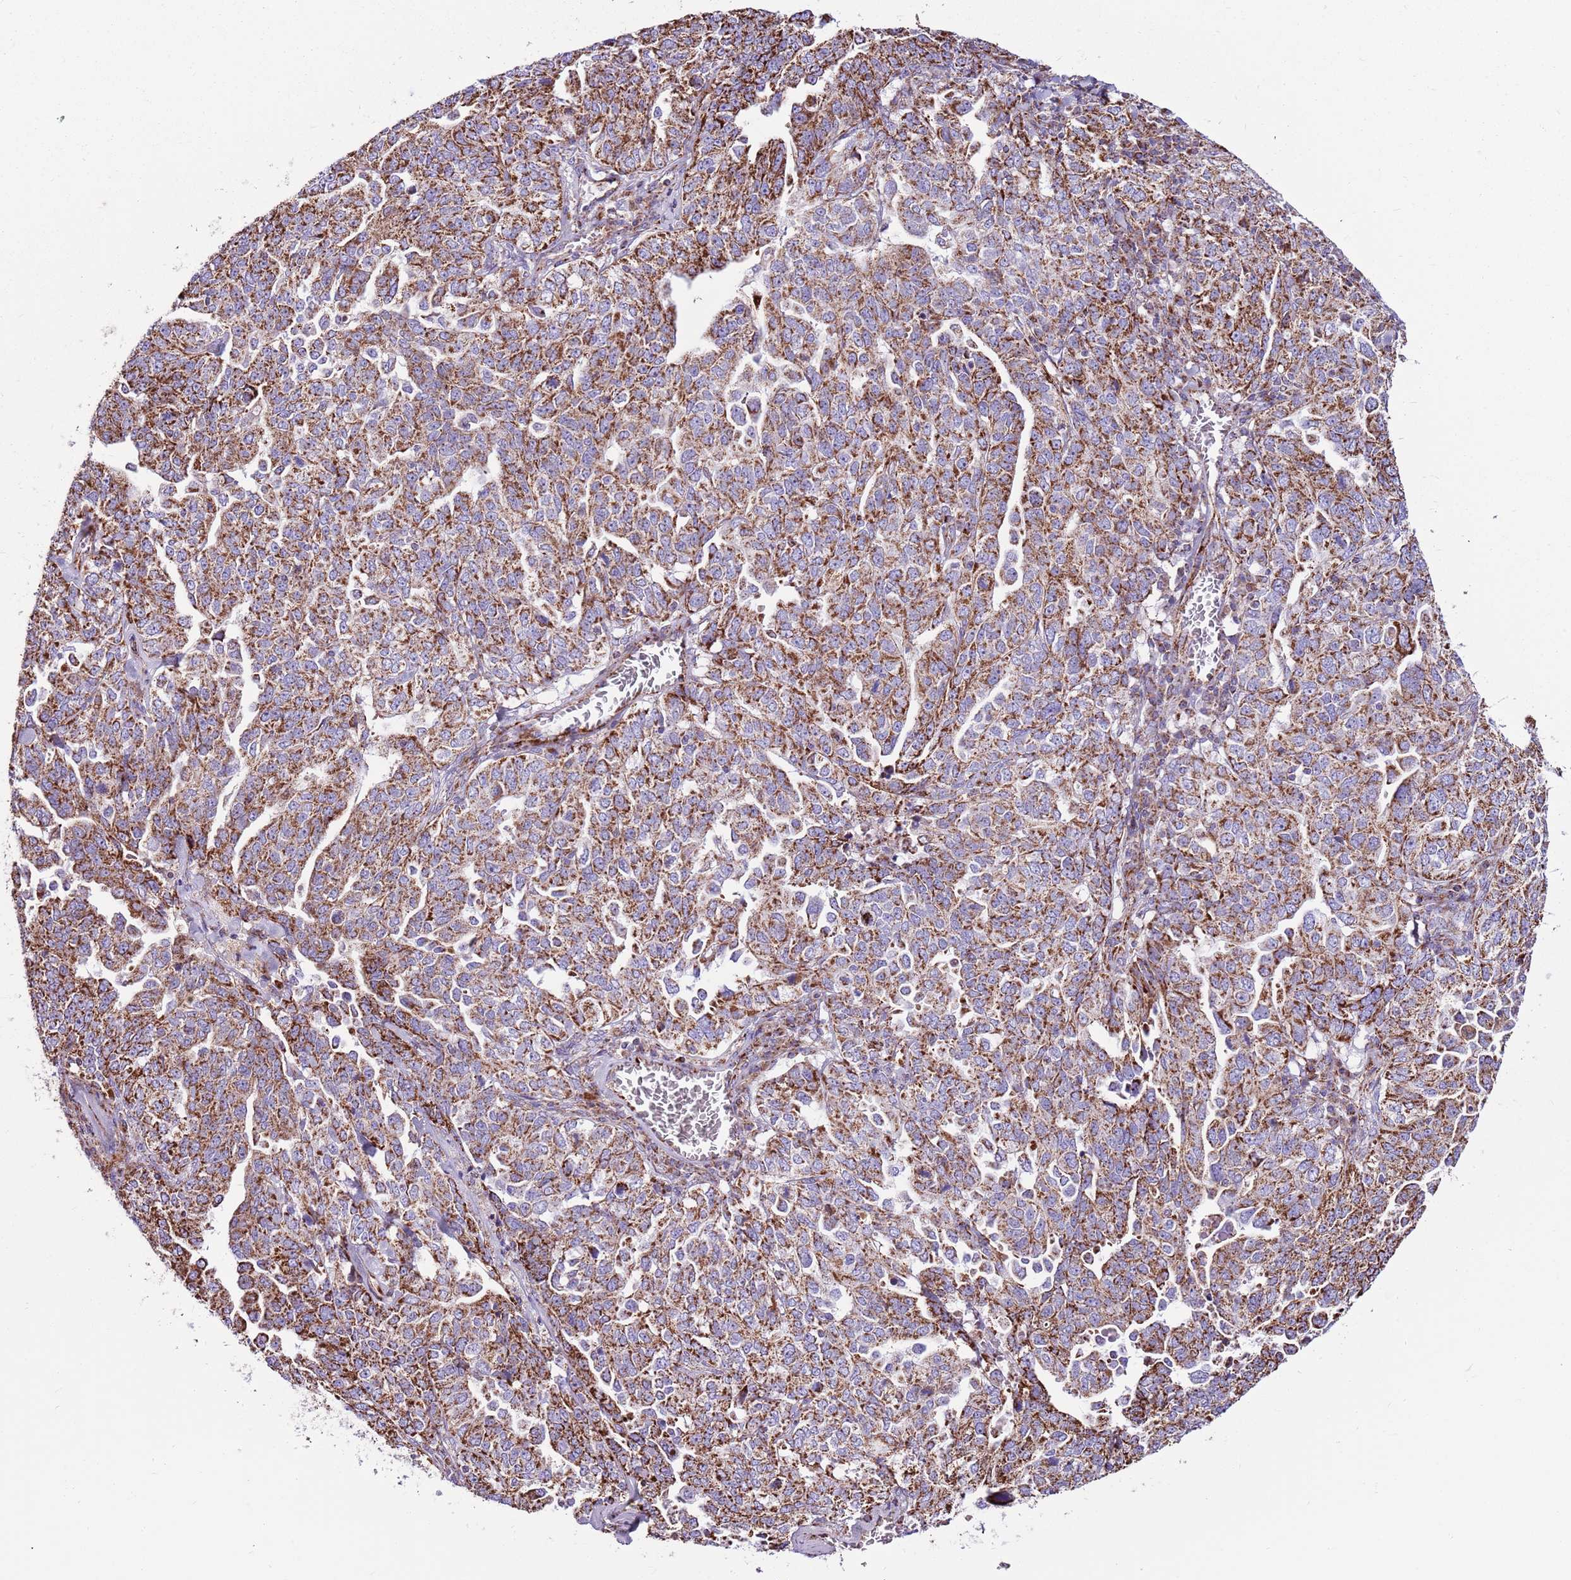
{"staining": {"intensity": "strong", "quantity": "25%-75%", "location": "cytoplasmic/membranous"}, "tissue": "ovarian cancer", "cell_type": "Tumor cells", "image_type": "cancer", "snomed": [{"axis": "morphology", "description": "Carcinoma, endometroid"}, {"axis": "topography", "description": "Ovary"}], "caption": "Ovarian cancer (endometroid carcinoma) tissue demonstrates strong cytoplasmic/membranous expression in about 25%-75% of tumor cells (DAB (3,3'-diaminobenzidine) = brown stain, brightfield microscopy at high magnification).", "gene": "HECTD4", "patient": {"sex": "female", "age": 62}}